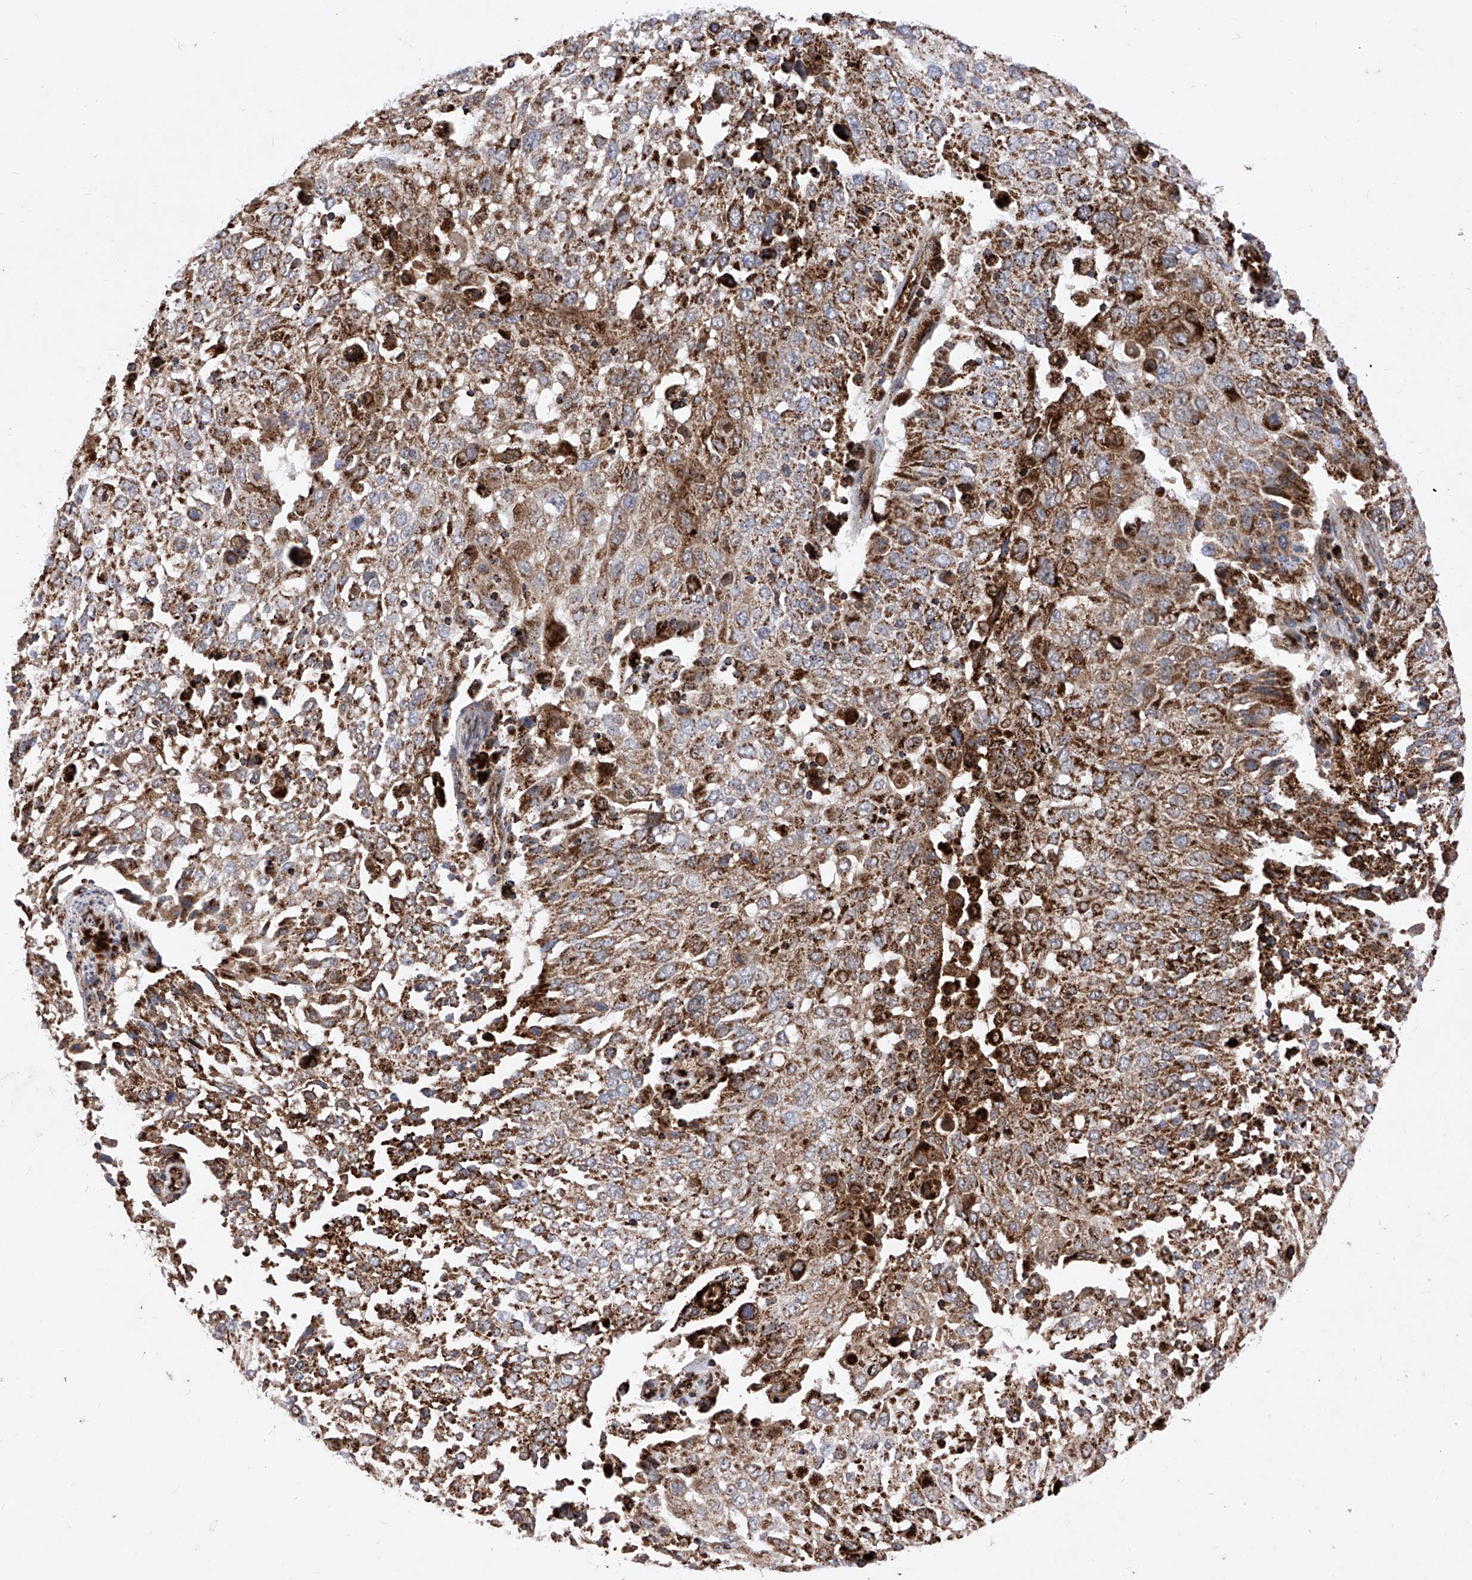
{"staining": {"intensity": "strong", "quantity": ">75%", "location": "cytoplasmic/membranous"}, "tissue": "lung cancer", "cell_type": "Tumor cells", "image_type": "cancer", "snomed": [{"axis": "morphology", "description": "Squamous cell carcinoma, NOS"}, {"axis": "topography", "description": "Lung"}], "caption": "Squamous cell carcinoma (lung) stained with immunohistochemistry (IHC) demonstrates strong cytoplasmic/membranous staining in about >75% of tumor cells. (DAB (3,3'-diaminobenzidine) IHC with brightfield microscopy, high magnification).", "gene": "SEMA6A", "patient": {"sex": "male", "age": 65}}